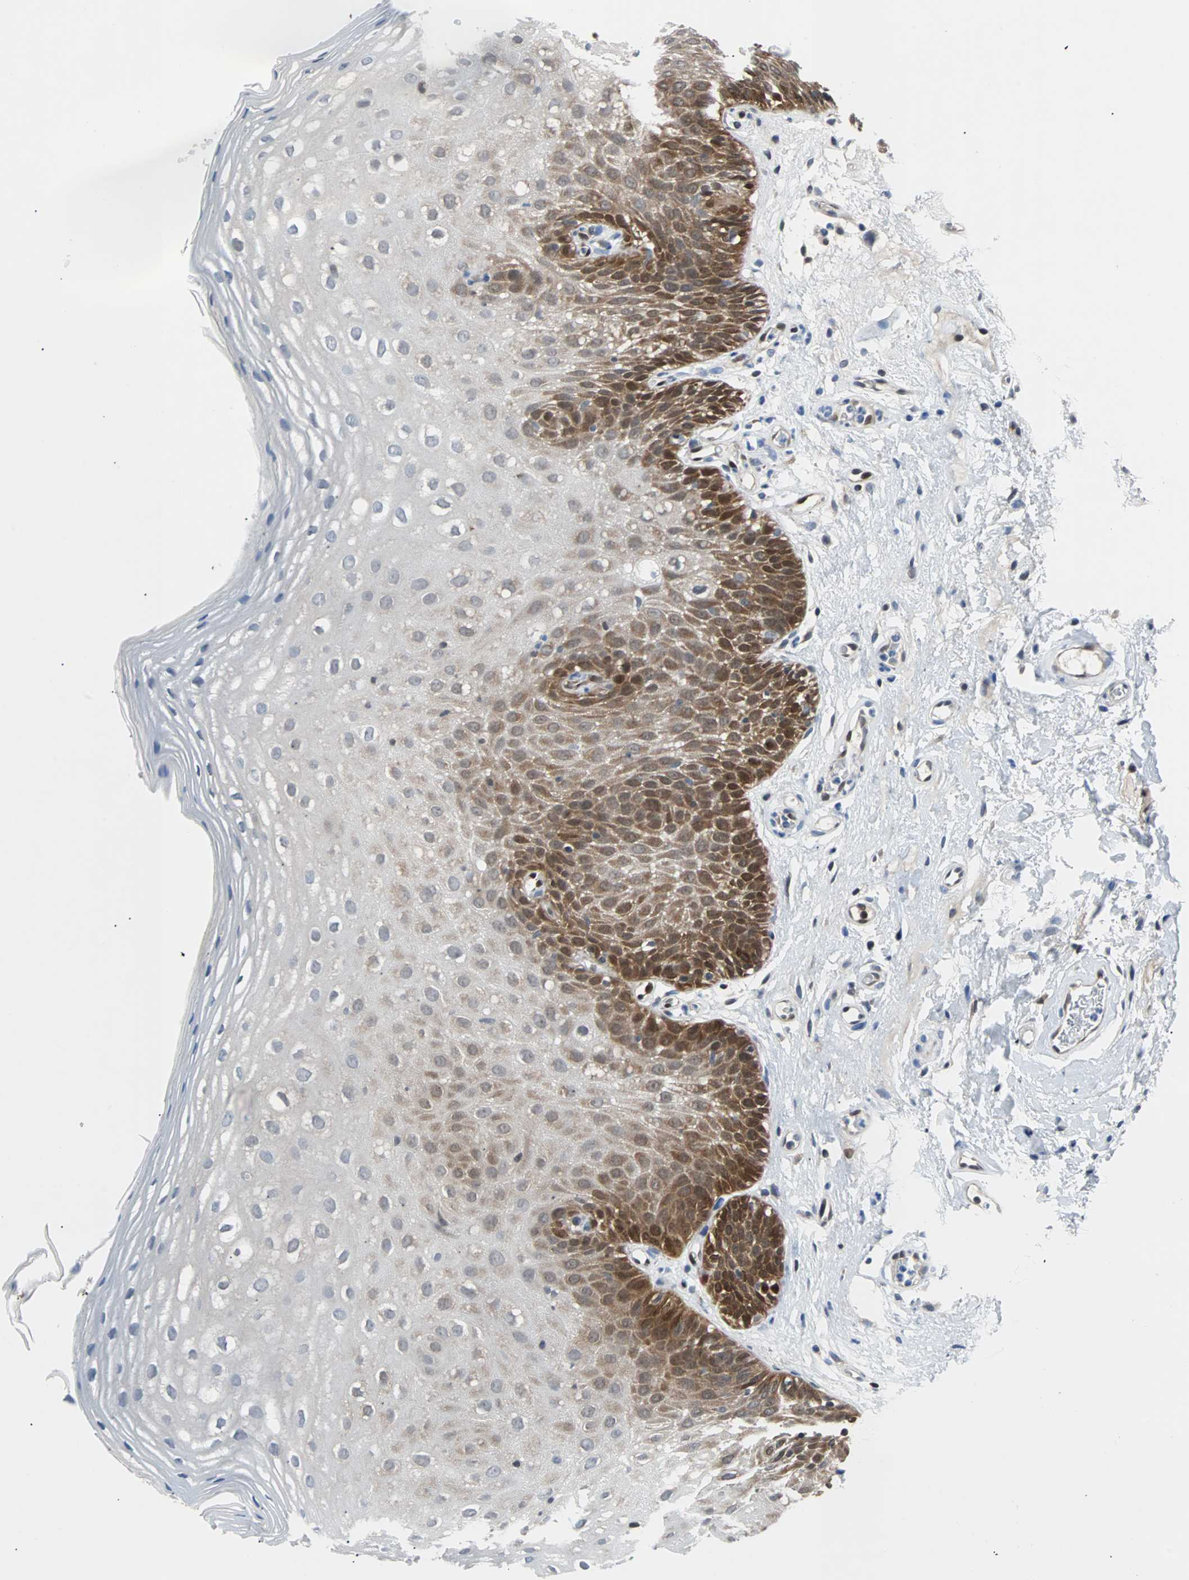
{"staining": {"intensity": "moderate", "quantity": "25%-75%", "location": "cytoplasmic/membranous,nuclear"}, "tissue": "oral mucosa", "cell_type": "Squamous epithelial cells", "image_type": "normal", "snomed": [{"axis": "morphology", "description": "Normal tissue, NOS"}, {"axis": "morphology", "description": "Squamous cell carcinoma, NOS"}, {"axis": "topography", "description": "Skeletal muscle"}, {"axis": "topography", "description": "Oral tissue"}], "caption": "An image showing moderate cytoplasmic/membranous,nuclear staining in approximately 25%-75% of squamous epithelial cells in benign oral mucosa, as visualized by brown immunohistochemical staining.", "gene": "MAP2K6", "patient": {"sex": "male", "age": 71}}